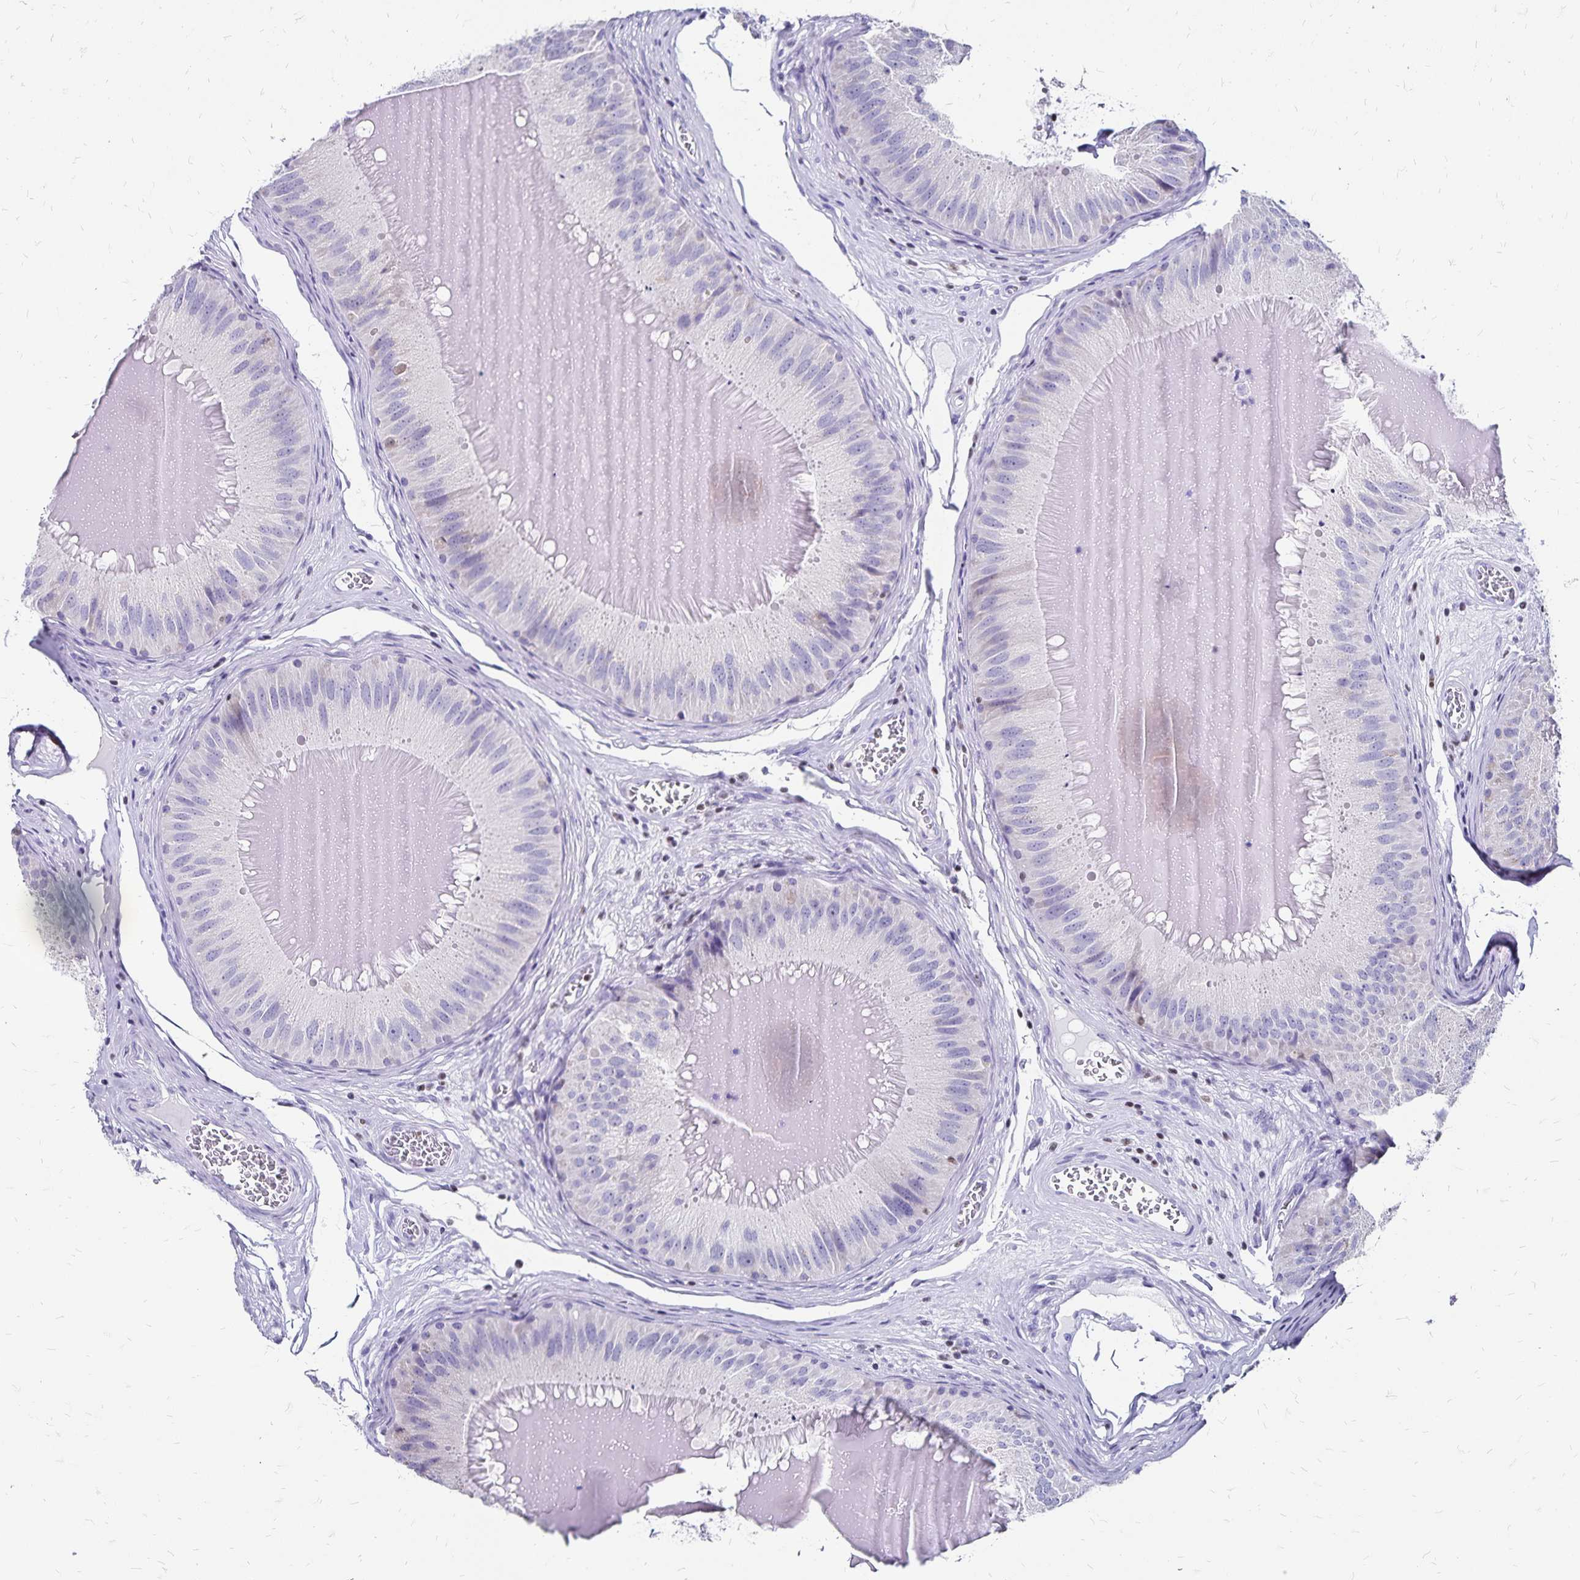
{"staining": {"intensity": "negative", "quantity": "none", "location": "none"}, "tissue": "epididymis", "cell_type": "Glandular cells", "image_type": "normal", "snomed": [{"axis": "morphology", "description": "Normal tissue, NOS"}, {"axis": "topography", "description": "Epididymis, spermatic cord, NOS"}], "caption": "High power microscopy micrograph of an immunohistochemistry image of normal epididymis, revealing no significant expression in glandular cells.", "gene": "IKZF1", "patient": {"sex": "male", "age": 39}}